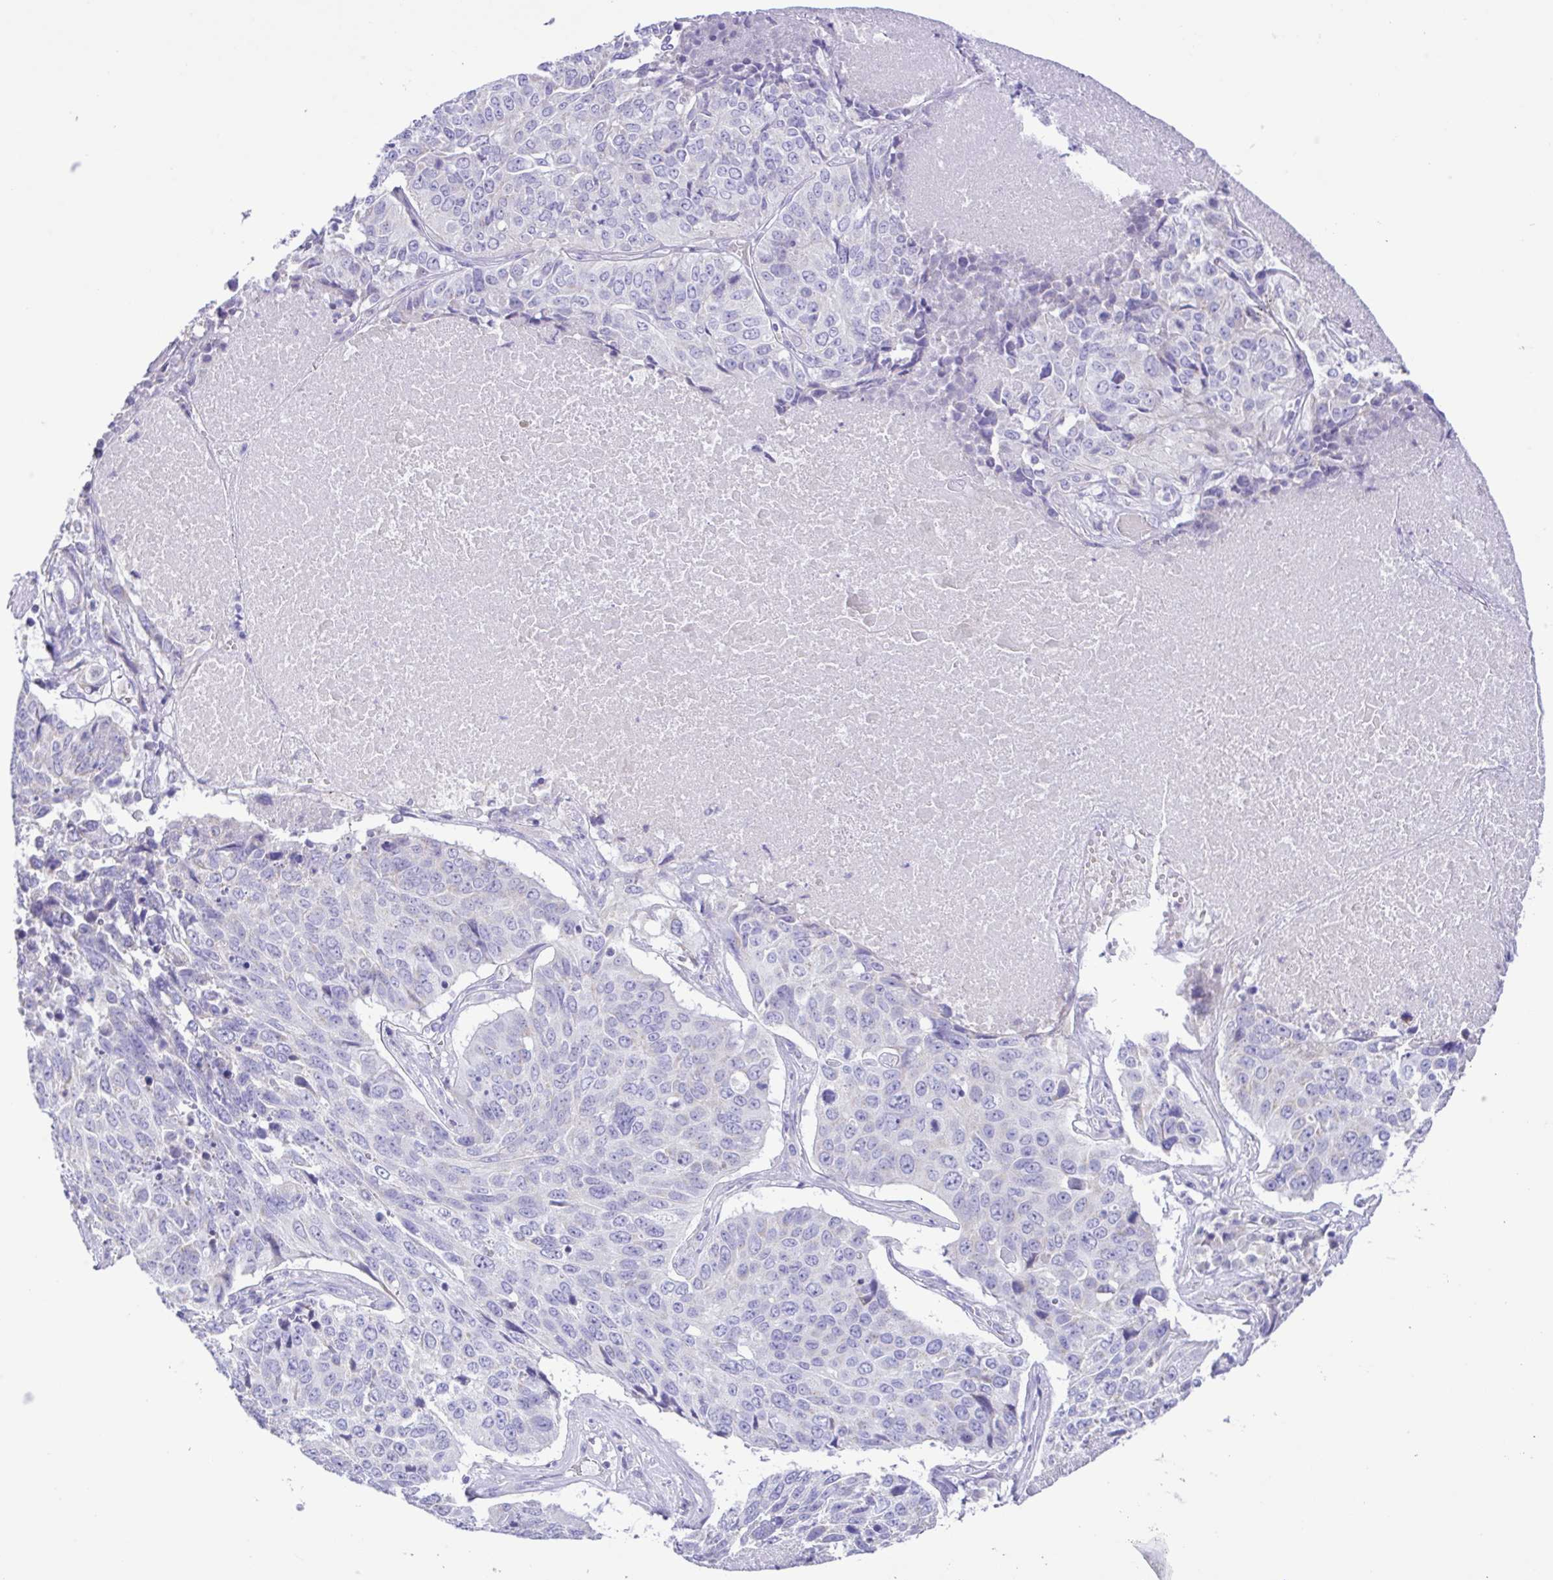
{"staining": {"intensity": "negative", "quantity": "none", "location": "none"}, "tissue": "lung cancer", "cell_type": "Tumor cells", "image_type": "cancer", "snomed": [{"axis": "morphology", "description": "Normal tissue, NOS"}, {"axis": "morphology", "description": "Squamous cell carcinoma, NOS"}, {"axis": "topography", "description": "Bronchus"}, {"axis": "topography", "description": "Lung"}], "caption": "Immunohistochemical staining of human lung squamous cell carcinoma exhibits no significant positivity in tumor cells.", "gene": "CD72", "patient": {"sex": "male", "age": 64}}